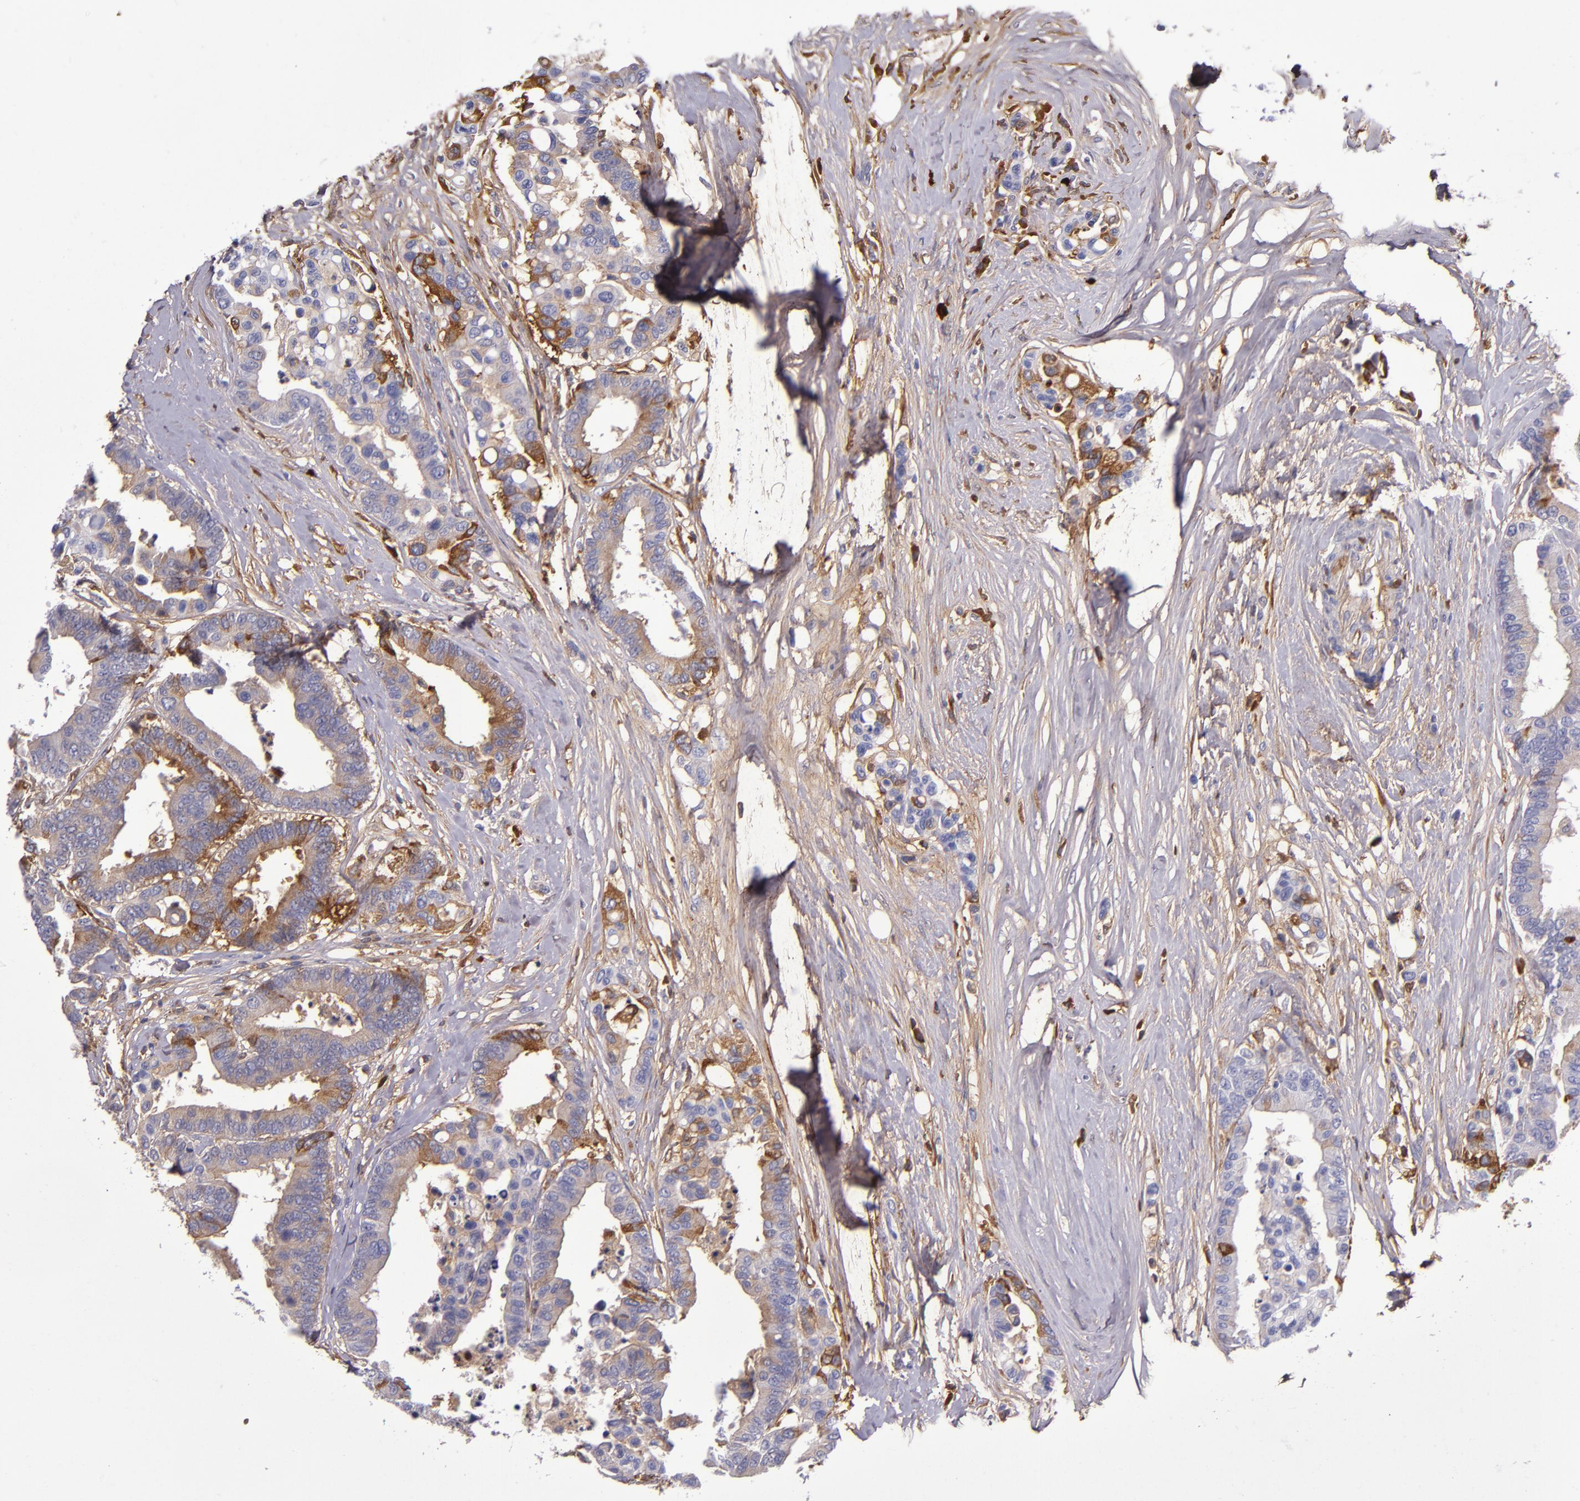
{"staining": {"intensity": "weak", "quantity": "<25%", "location": "cytoplasmic/membranous"}, "tissue": "colorectal cancer", "cell_type": "Tumor cells", "image_type": "cancer", "snomed": [{"axis": "morphology", "description": "Adenocarcinoma, NOS"}, {"axis": "topography", "description": "Colon"}], "caption": "Immunohistochemical staining of human colorectal cancer (adenocarcinoma) exhibits no significant positivity in tumor cells.", "gene": "CLEC3B", "patient": {"sex": "male", "age": 82}}